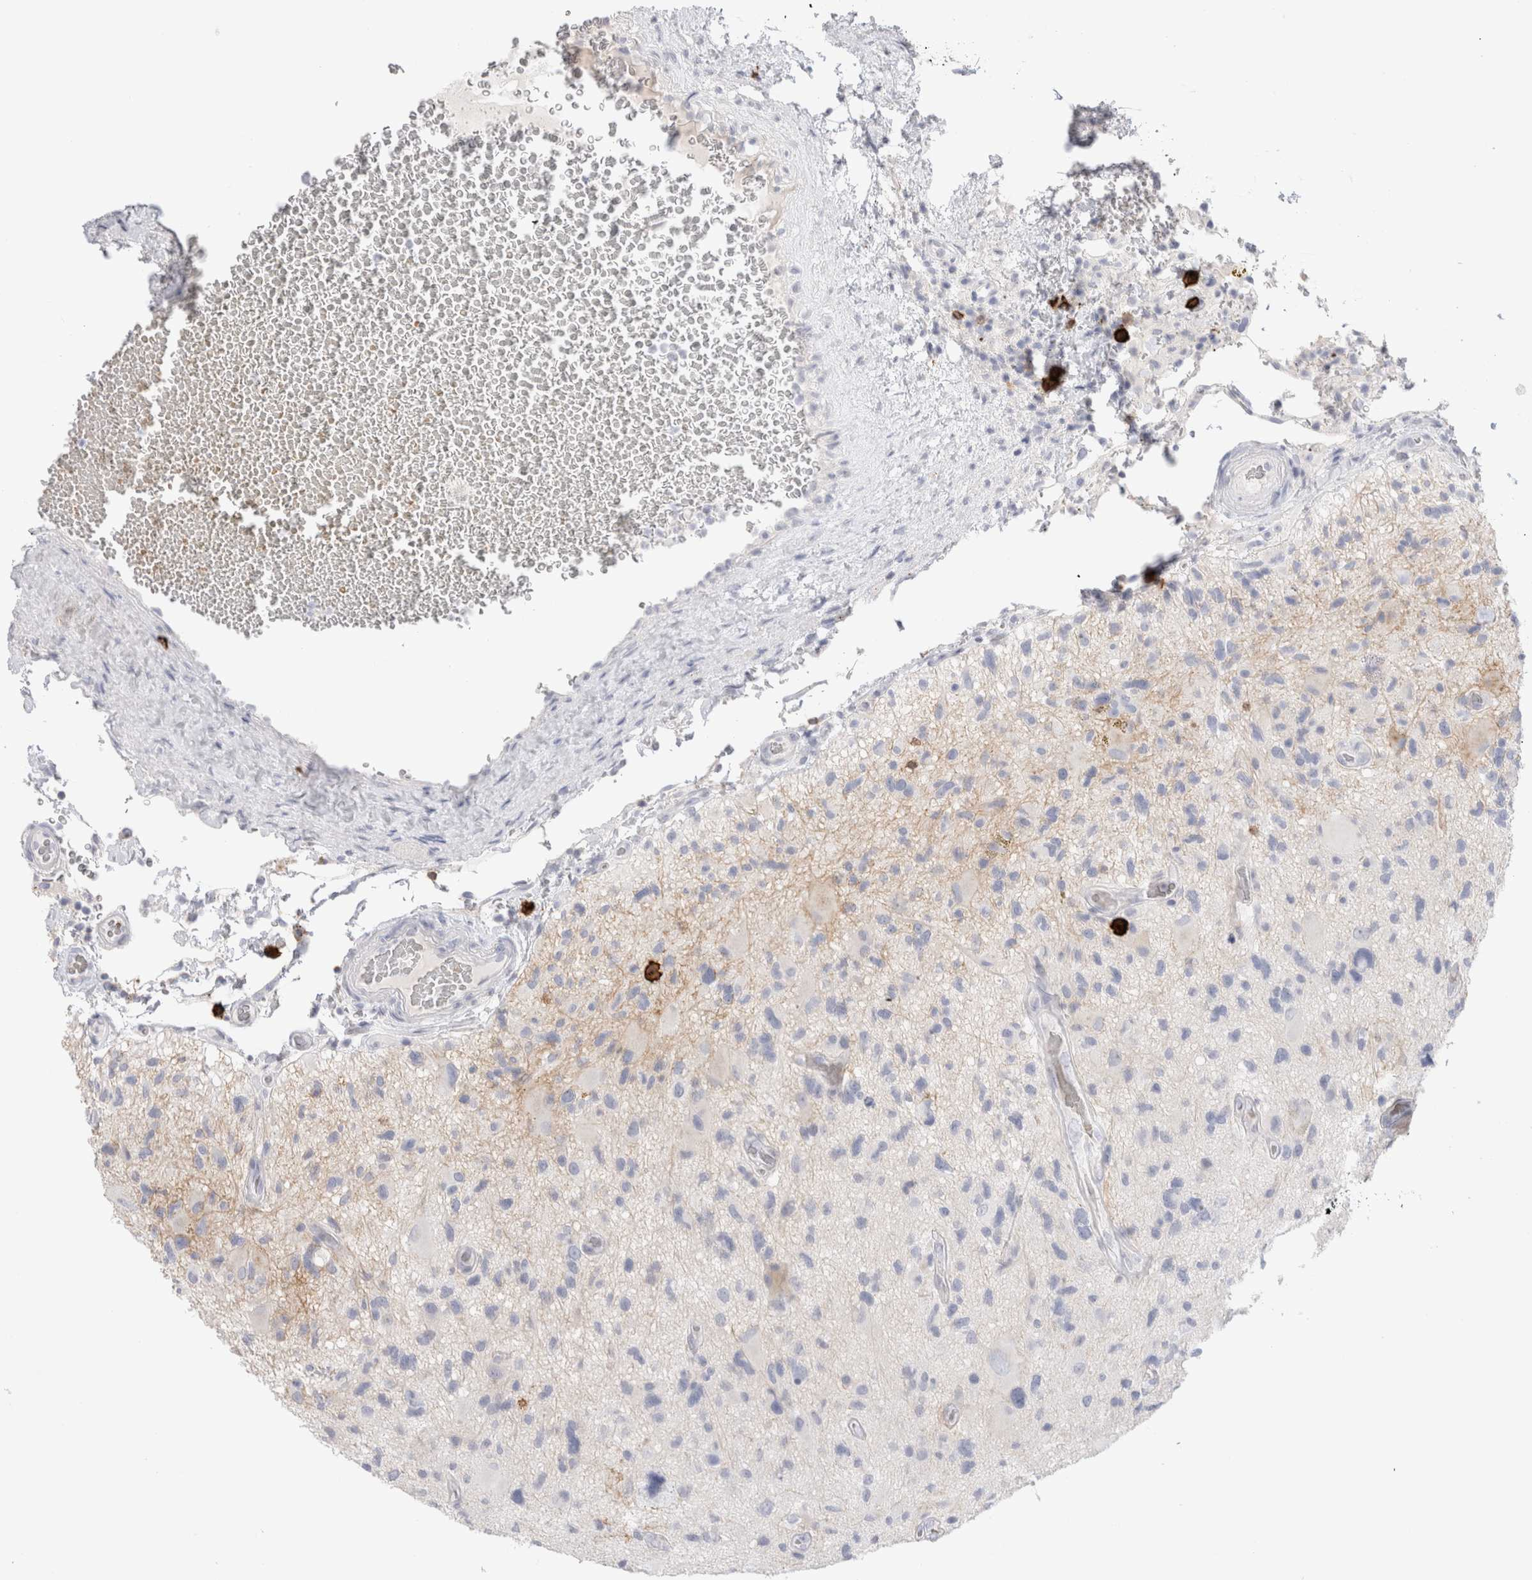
{"staining": {"intensity": "negative", "quantity": "none", "location": "none"}, "tissue": "glioma", "cell_type": "Tumor cells", "image_type": "cancer", "snomed": [{"axis": "morphology", "description": "Glioma, malignant, High grade"}, {"axis": "topography", "description": "Brain"}], "caption": "Malignant glioma (high-grade) was stained to show a protein in brown. There is no significant expression in tumor cells.", "gene": "CD38", "patient": {"sex": "male", "age": 33}}